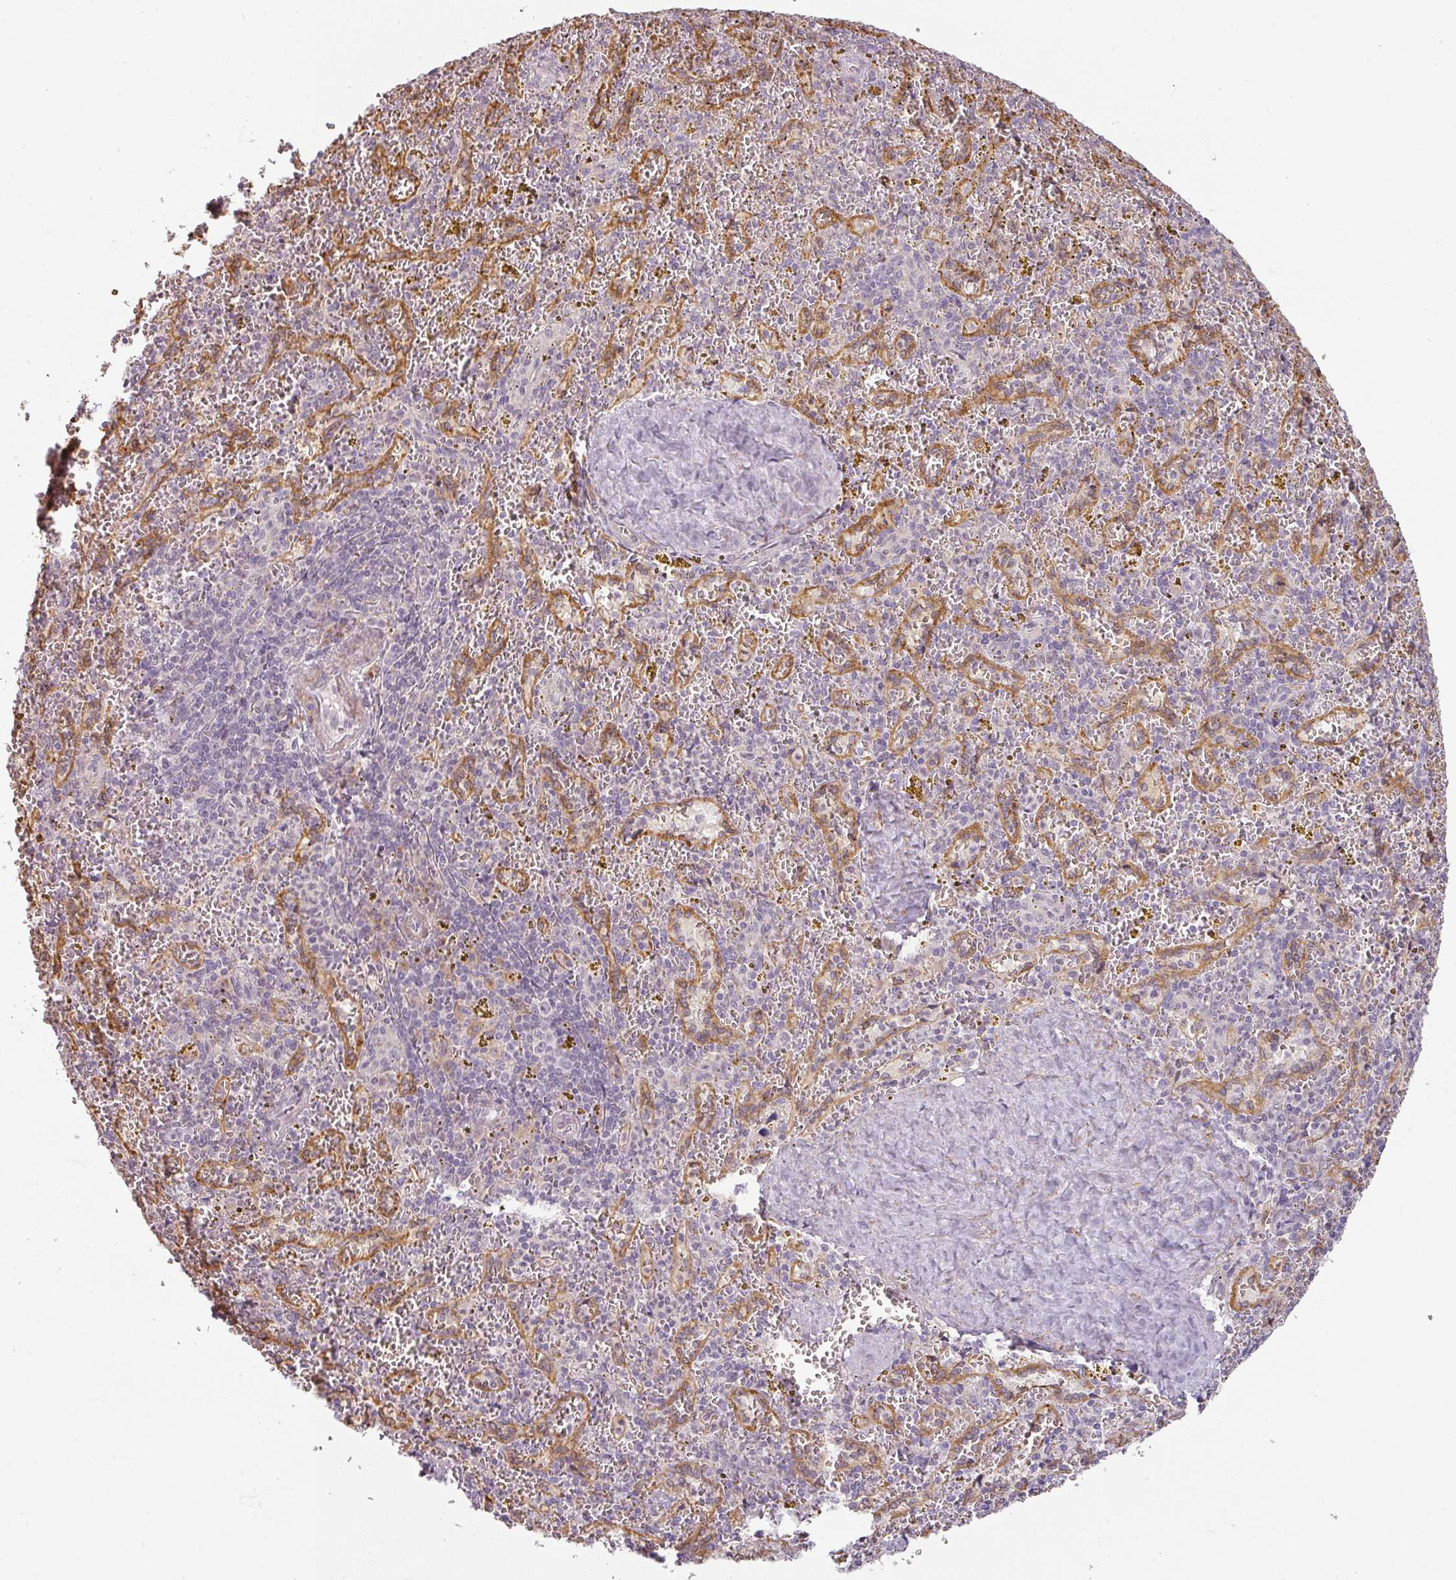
{"staining": {"intensity": "negative", "quantity": "none", "location": "none"}, "tissue": "spleen", "cell_type": "Cells in red pulp", "image_type": "normal", "snomed": [{"axis": "morphology", "description": "Normal tissue, NOS"}, {"axis": "topography", "description": "Spleen"}], "caption": "A histopathology image of spleen stained for a protein displays no brown staining in cells in red pulp.", "gene": "CCDC144A", "patient": {"sex": "male", "age": 57}}